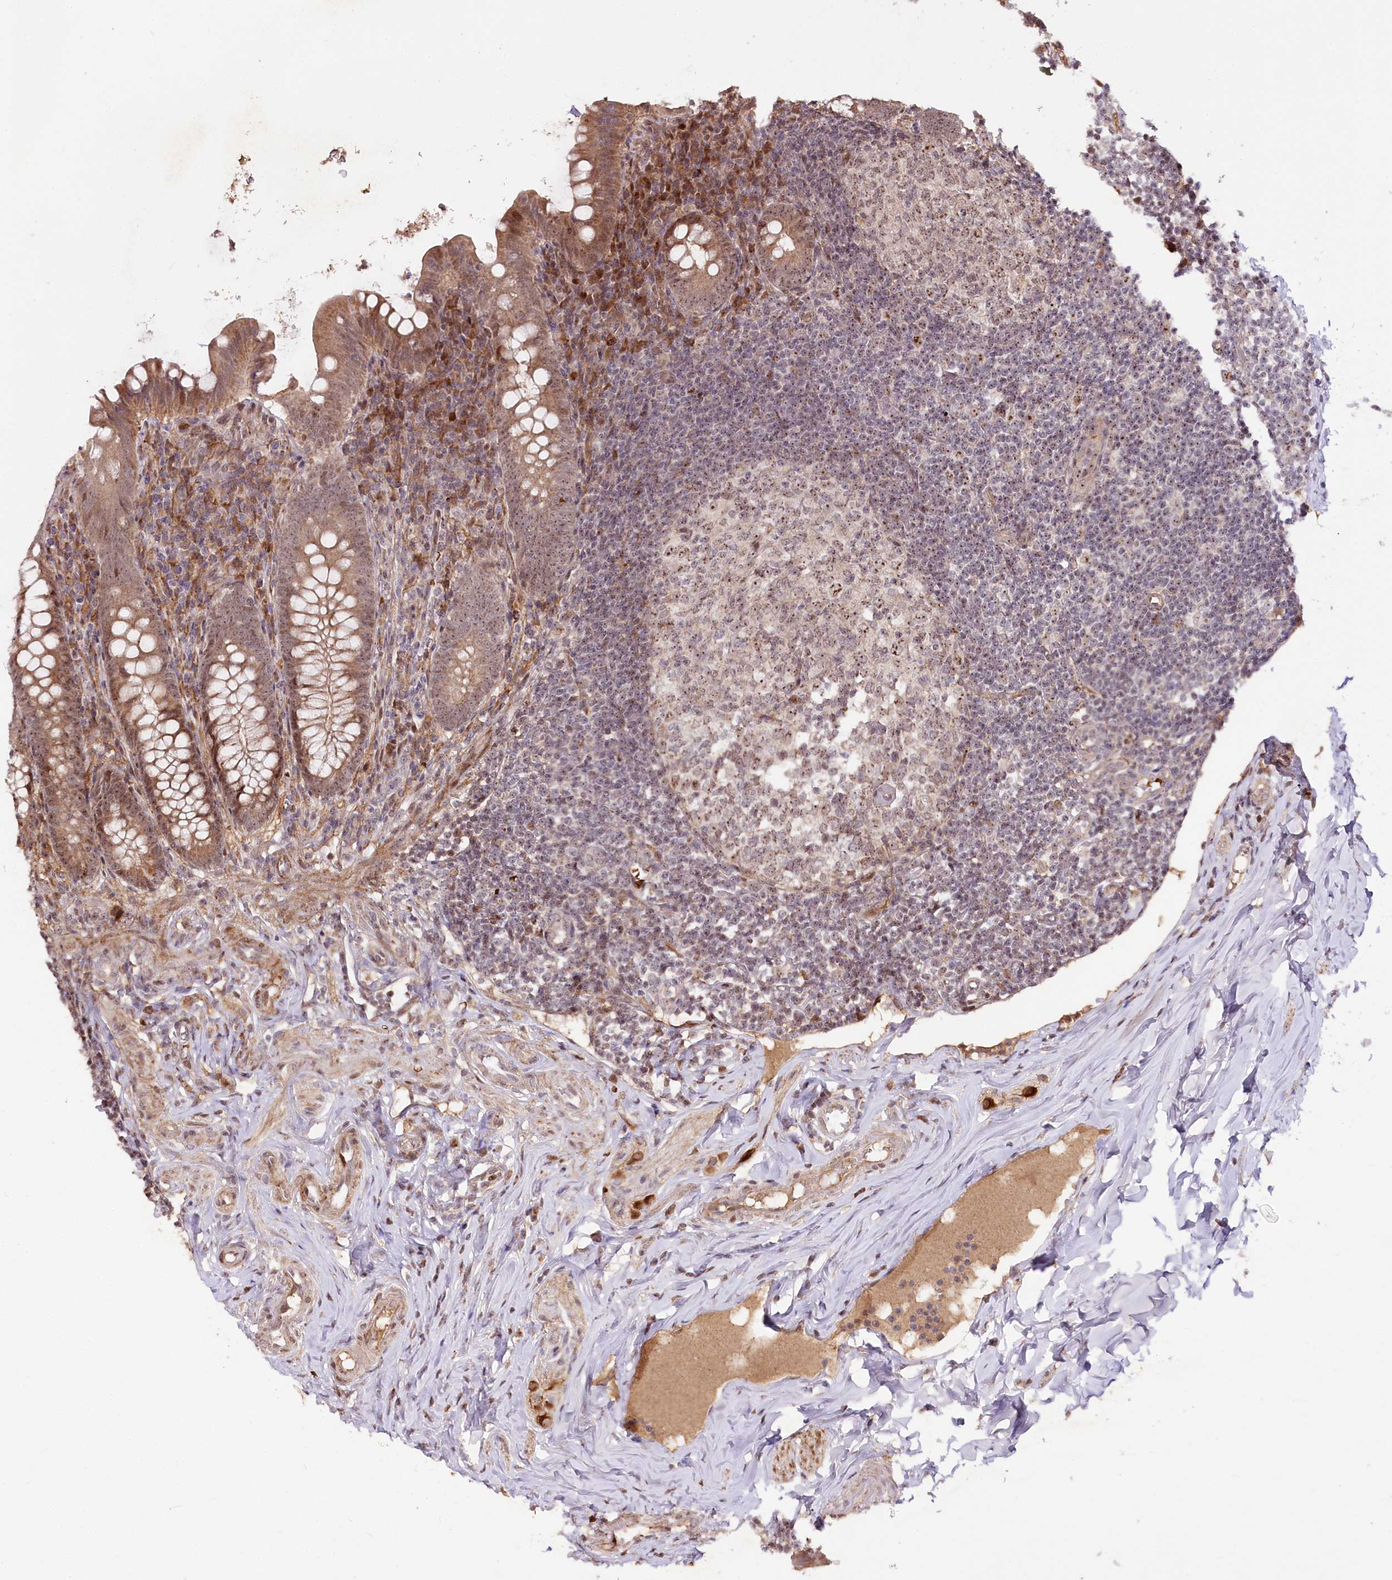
{"staining": {"intensity": "moderate", "quantity": ">75%", "location": "cytoplasmic/membranous,nuclear"}, "tissue": "appendix", "cell_type": "Glandular cells", "image_type": "normal", "snomed": [{"axis": "morphology", "description": "Normal tissue, NOS"}, {"axis": "topography", "description": "Appendix"}], "caption": "IHC micrograph of normal human appendix stained for a protein (brown), which displays medium levels of moderate cytoplasmic/membranous,nuclear expression in about >75% of glandular cells.", "gene": "DMP1", "patient": {"sex": "female", "age": 33}}